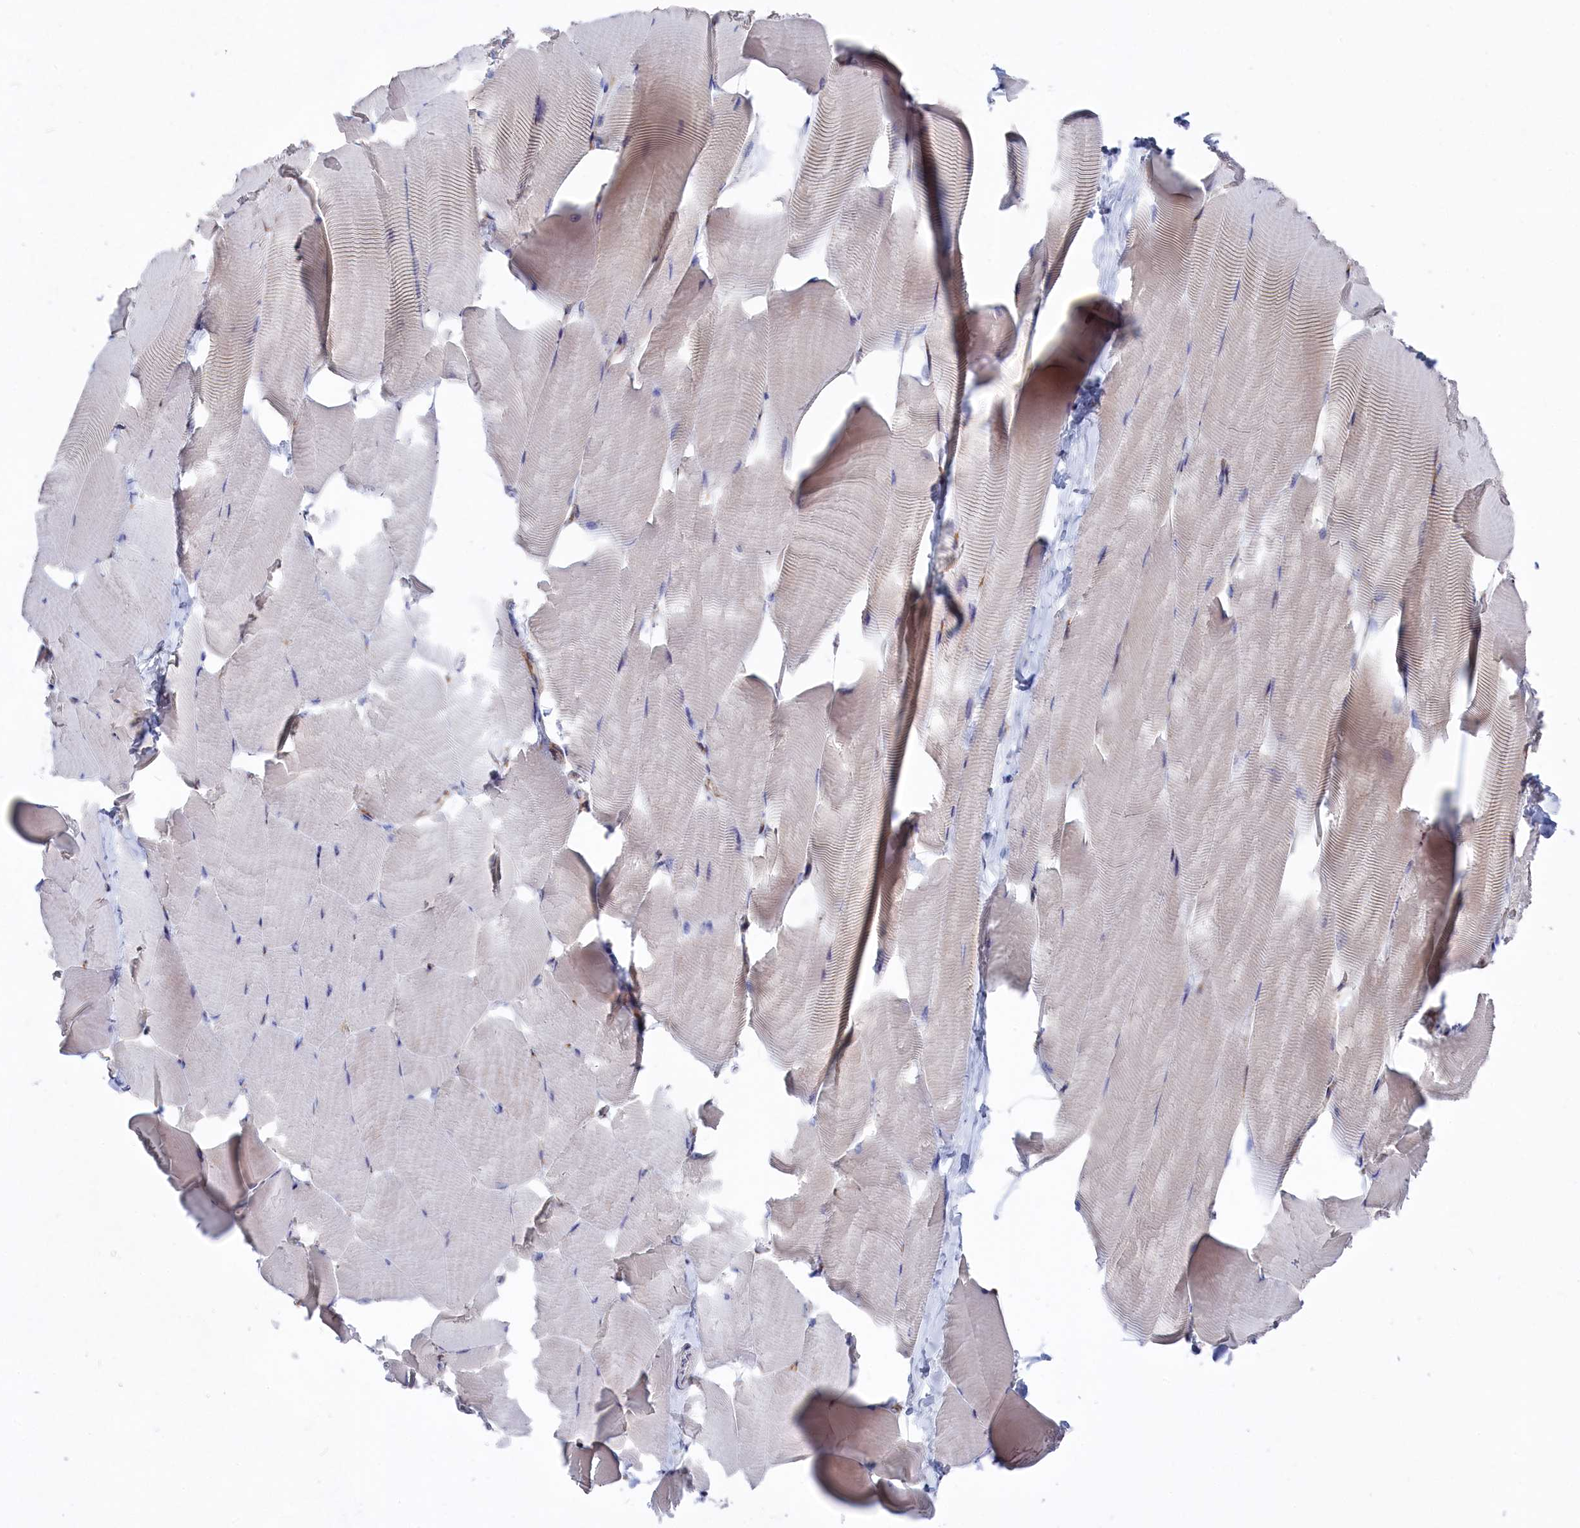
{"staining": {"intensity": "negative", "quantity": "none", "location": "none"}, "tissue": "skeletal muscle", "cell_type": "Myocytes", "image_type": "normal", "snomed": [{"axis": "morphology", "description": "Normal tissue, NOS"}, {"axis": "topography", "description": "Skeletal muscle"}], "caption": "This micrograph is of normal skeletal muscle stained with immunohistochemistry (IHC) to label a protein in brown with the nuclei are counter-stained blue. There is no positivity in myocytes.", "gene": "SEMG2", "patient": {"sex": "male", "age": 25}}